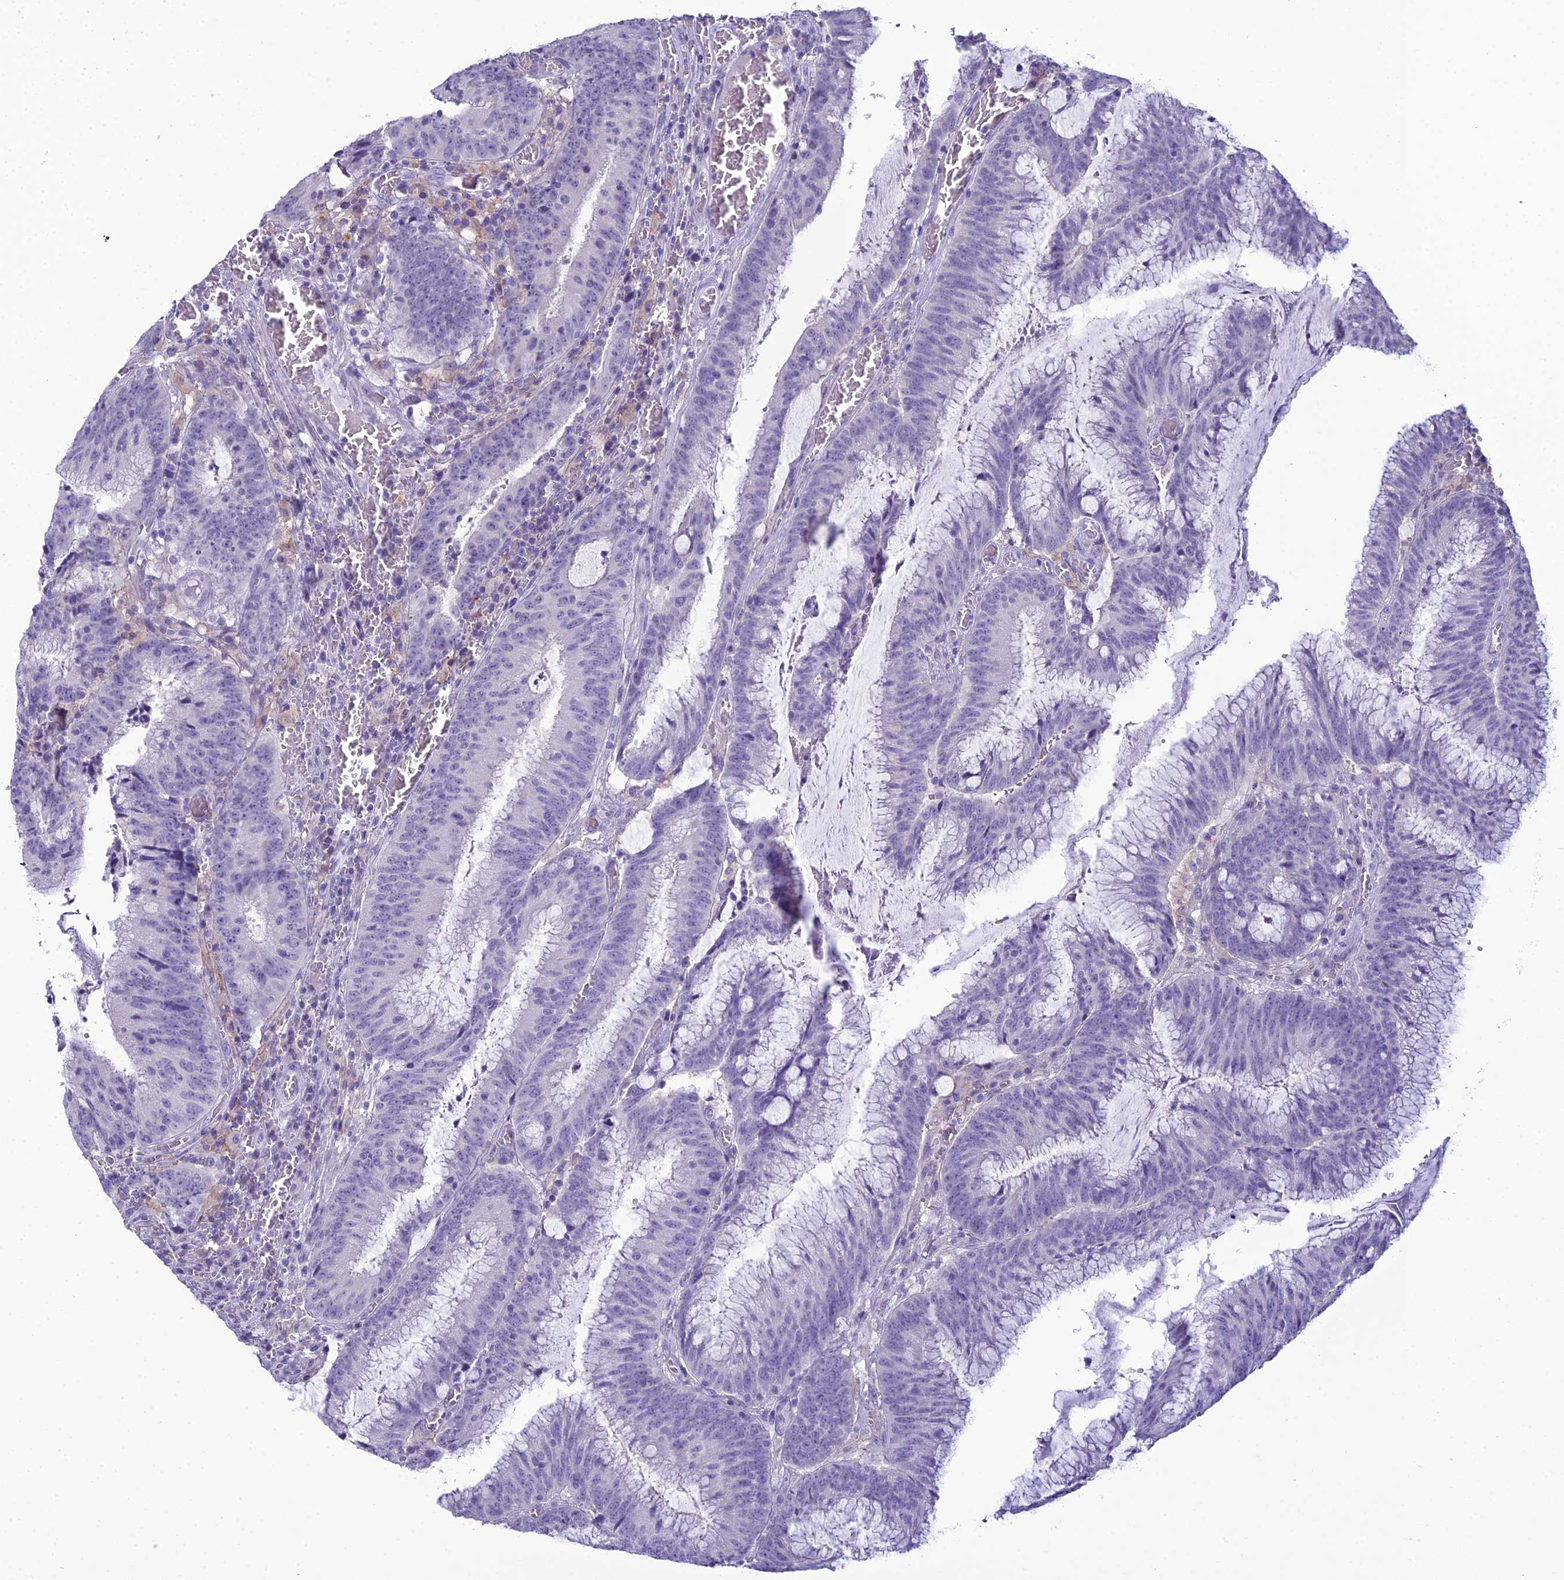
{"staining": {"intensity": "negative", "quantity": "none", "location": "none"}, "tissue": "colorectal cancer", "cell_type": "Tumor cells", "image_type": "cancer", "snomed": [{"axis": "morphology", "description": "Adenocarcinoma, NOS"}, {"axis": "topography", "description": "Rectum"}], "caption": "Human colorectal adenocarcinoma stained for a protein using immunohistochemistry (IHC) reveals no positivity in tumor cells.", "gene": "ACE", "patient": {"sex": "female", "age": 77}}